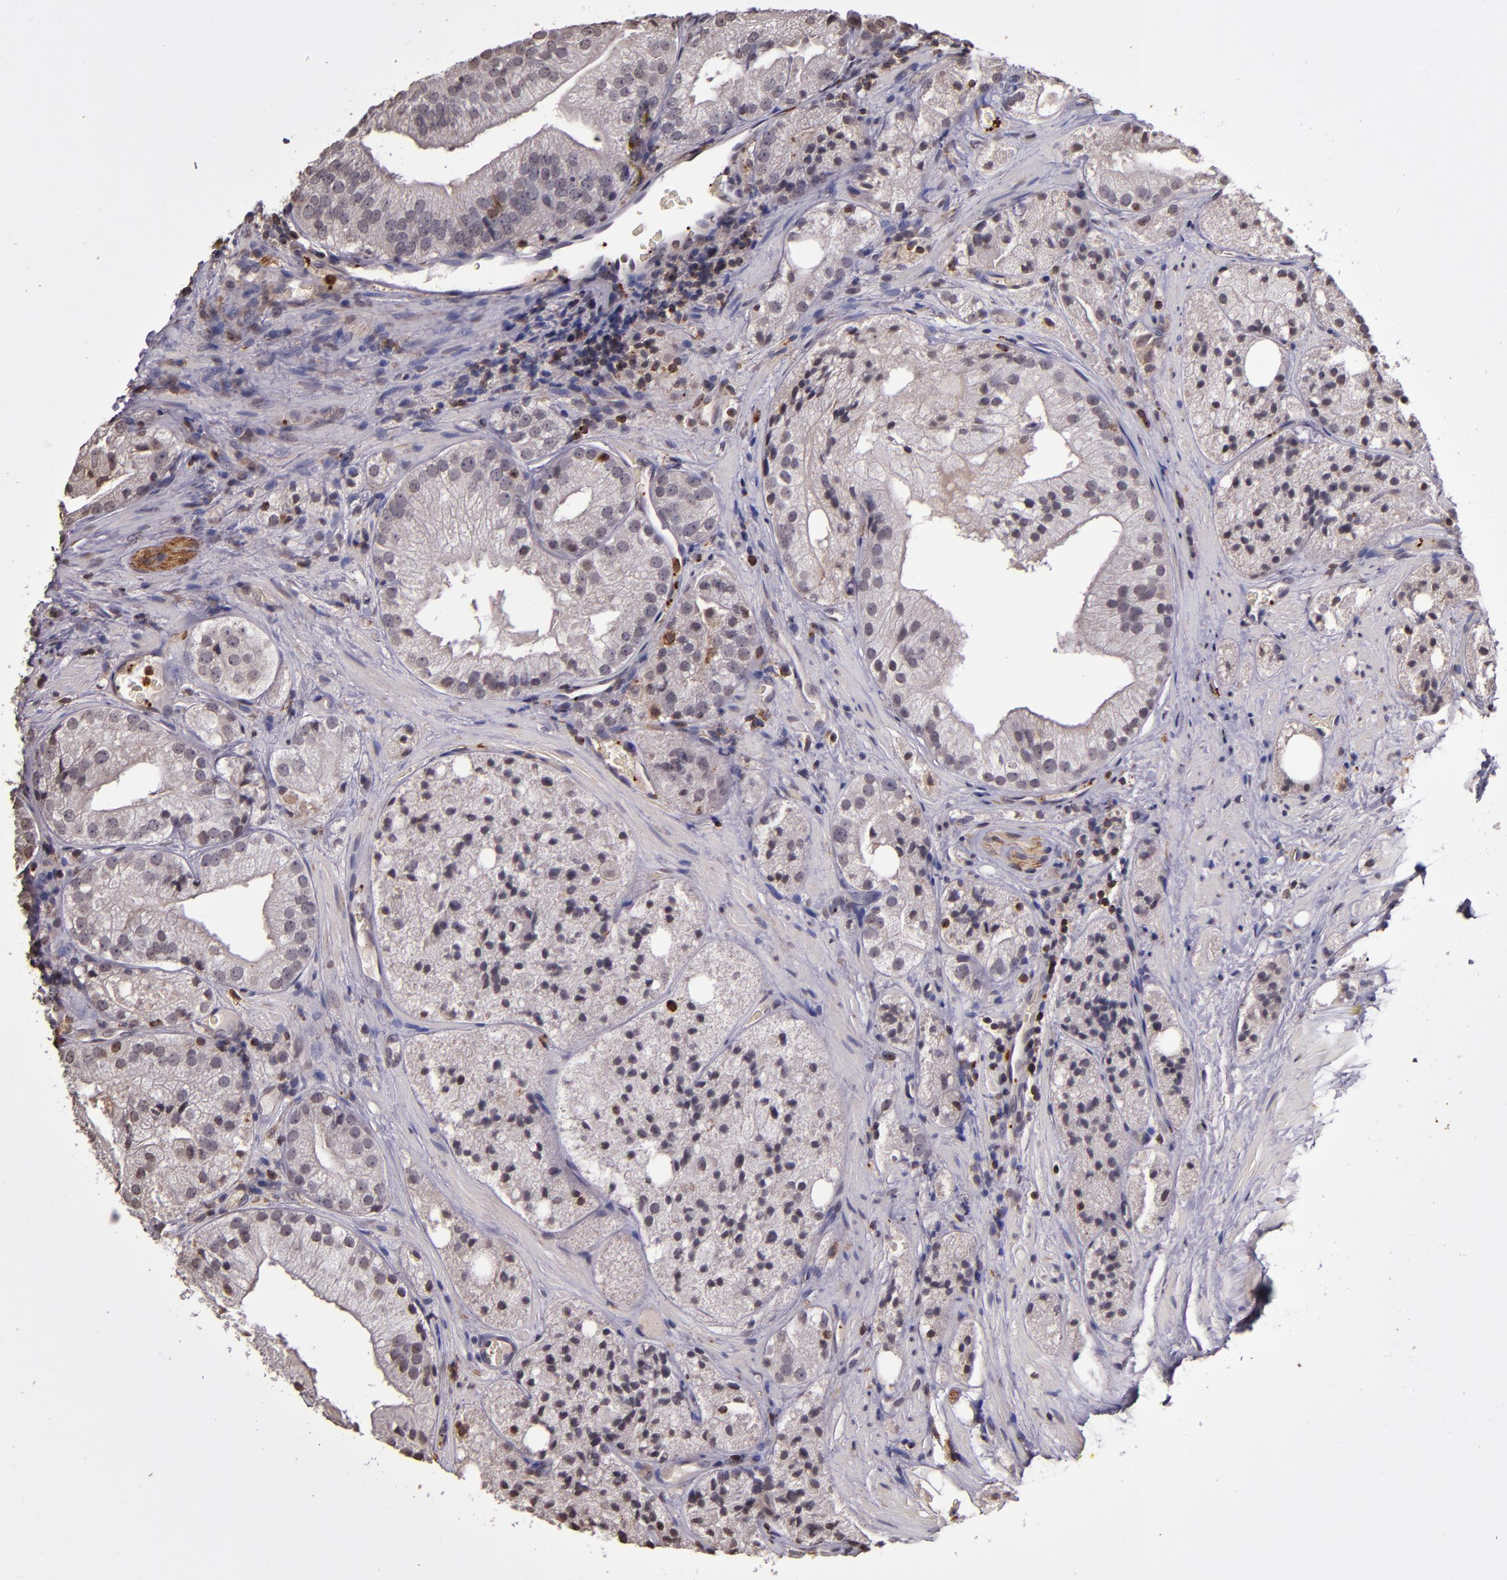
{"staining": {"intensity": "negative", "quantity": "none", "location": "none"}, "tissue": "prostate cancer", "cell_type": "Tumor cells", "image_type": "cancer", "snomed": [{"axis": "morphology", "description": "Adenocarcinoma, Low grade"}, {"axis": "topography", "description": "Prostate"}], "caption": "DAB immunohistochemical staining of prostate cancer (low-grade adenocarcinoma) shows no significant expression in tumor cells.", "gene": "SLC2A3", "patient": {"sex": "male", "age": 60}}